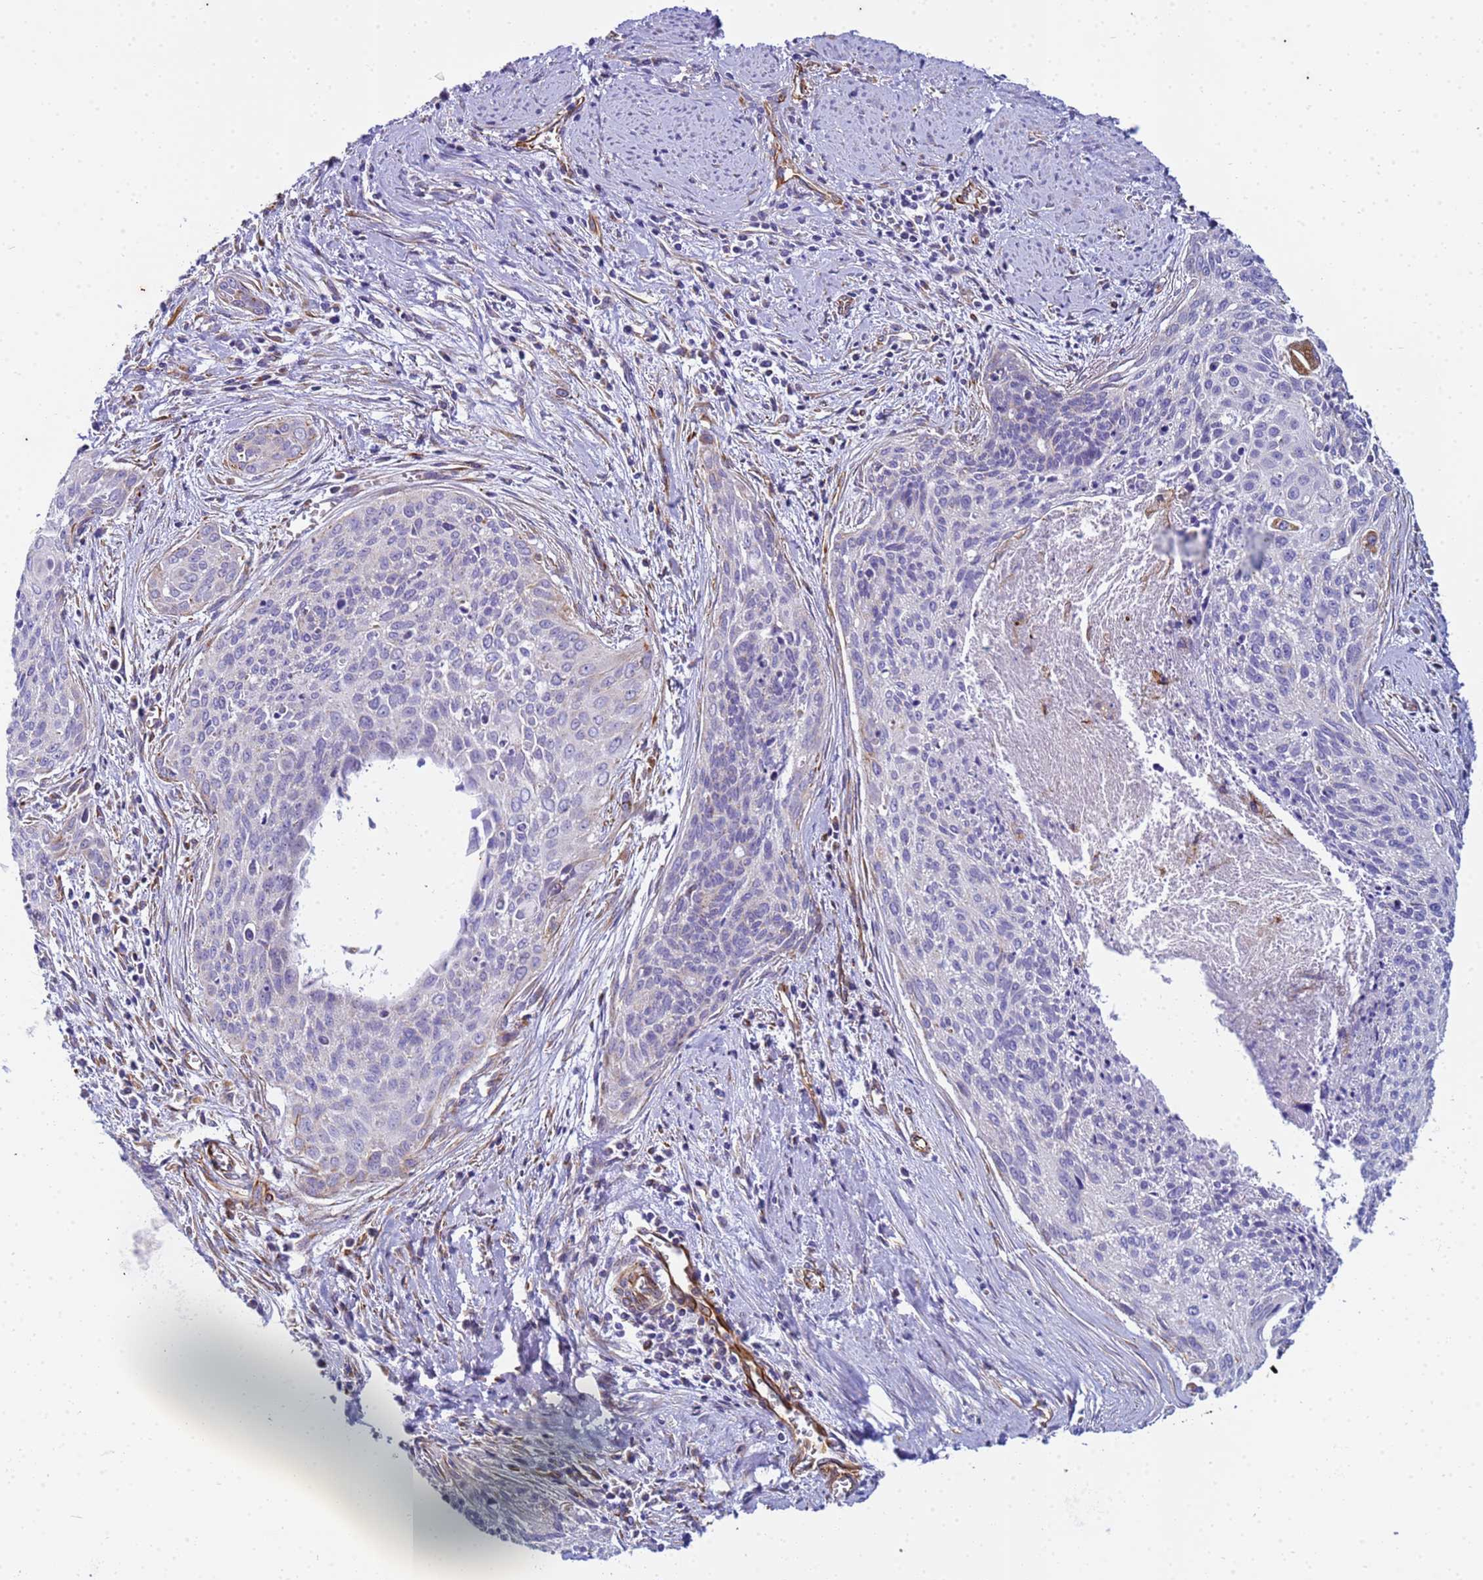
{"staining": {"intensity": "negative", "quantity": "none", "location": "none"}, "tissue": "cervical cancer", "cell_type": "Tumor cells", "image_type": "cancer", "snomed": [{"axis": "morphology", "description": "Squamous cell carcinoma, NOS"}, {"axis": "topography", "description": "Cervix"}], "caption": "High magnification brightfield microscopy of cervical cancer (squamous cell carcinoma) stained with DAB (3,3'-diaminobenzidine) (brown) and counterstained with hematoxylin (blue): tumor cells show no significant staining.", "gene": "UBXN2B", "patient": {"sex": "female", "age": 55}}